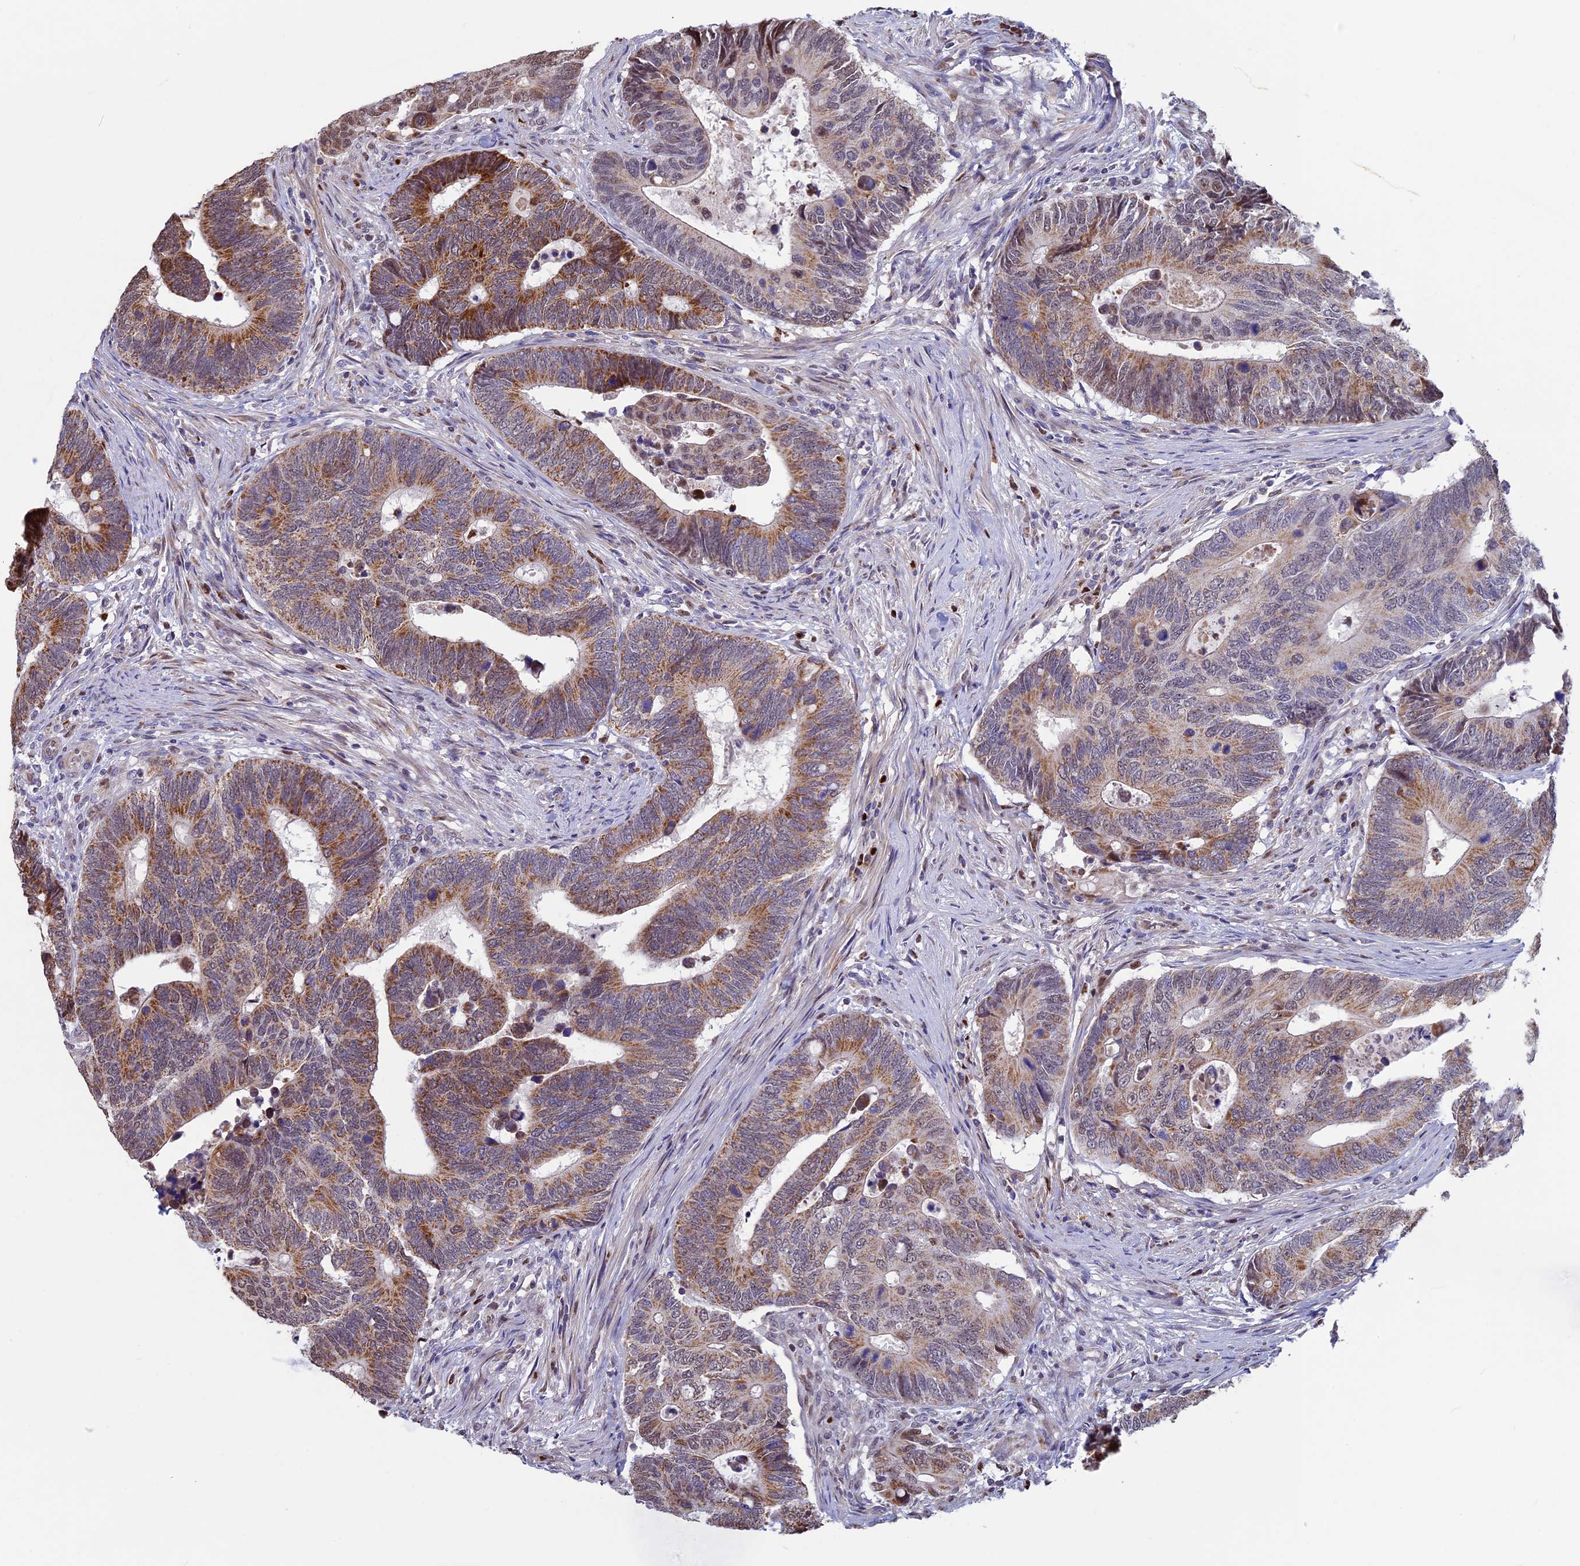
{"staining": {"intensity": "moderate", "quantity": "25%-75%", "location": "cytoplasmic/membranous,nuclear"}, "tissue": "colorectal cancer", "cell_type": "Tumor cells", "image_type": "cancer", "snomed": [{"axis": "morphology", "description": "Adenocarcinoma, NOS"}, {"axis": "topography", "description": "Colon"}], "caption": "A micrograph of colorectal cancer stained for a protein shows moderate cytoplasmic/membranous and nuclear brown staining in tumor cells. (IHC, brightfield microscopy, high magnification).", "gene": "ACSS1", "patient": {"sex": "male", "age": 87}}